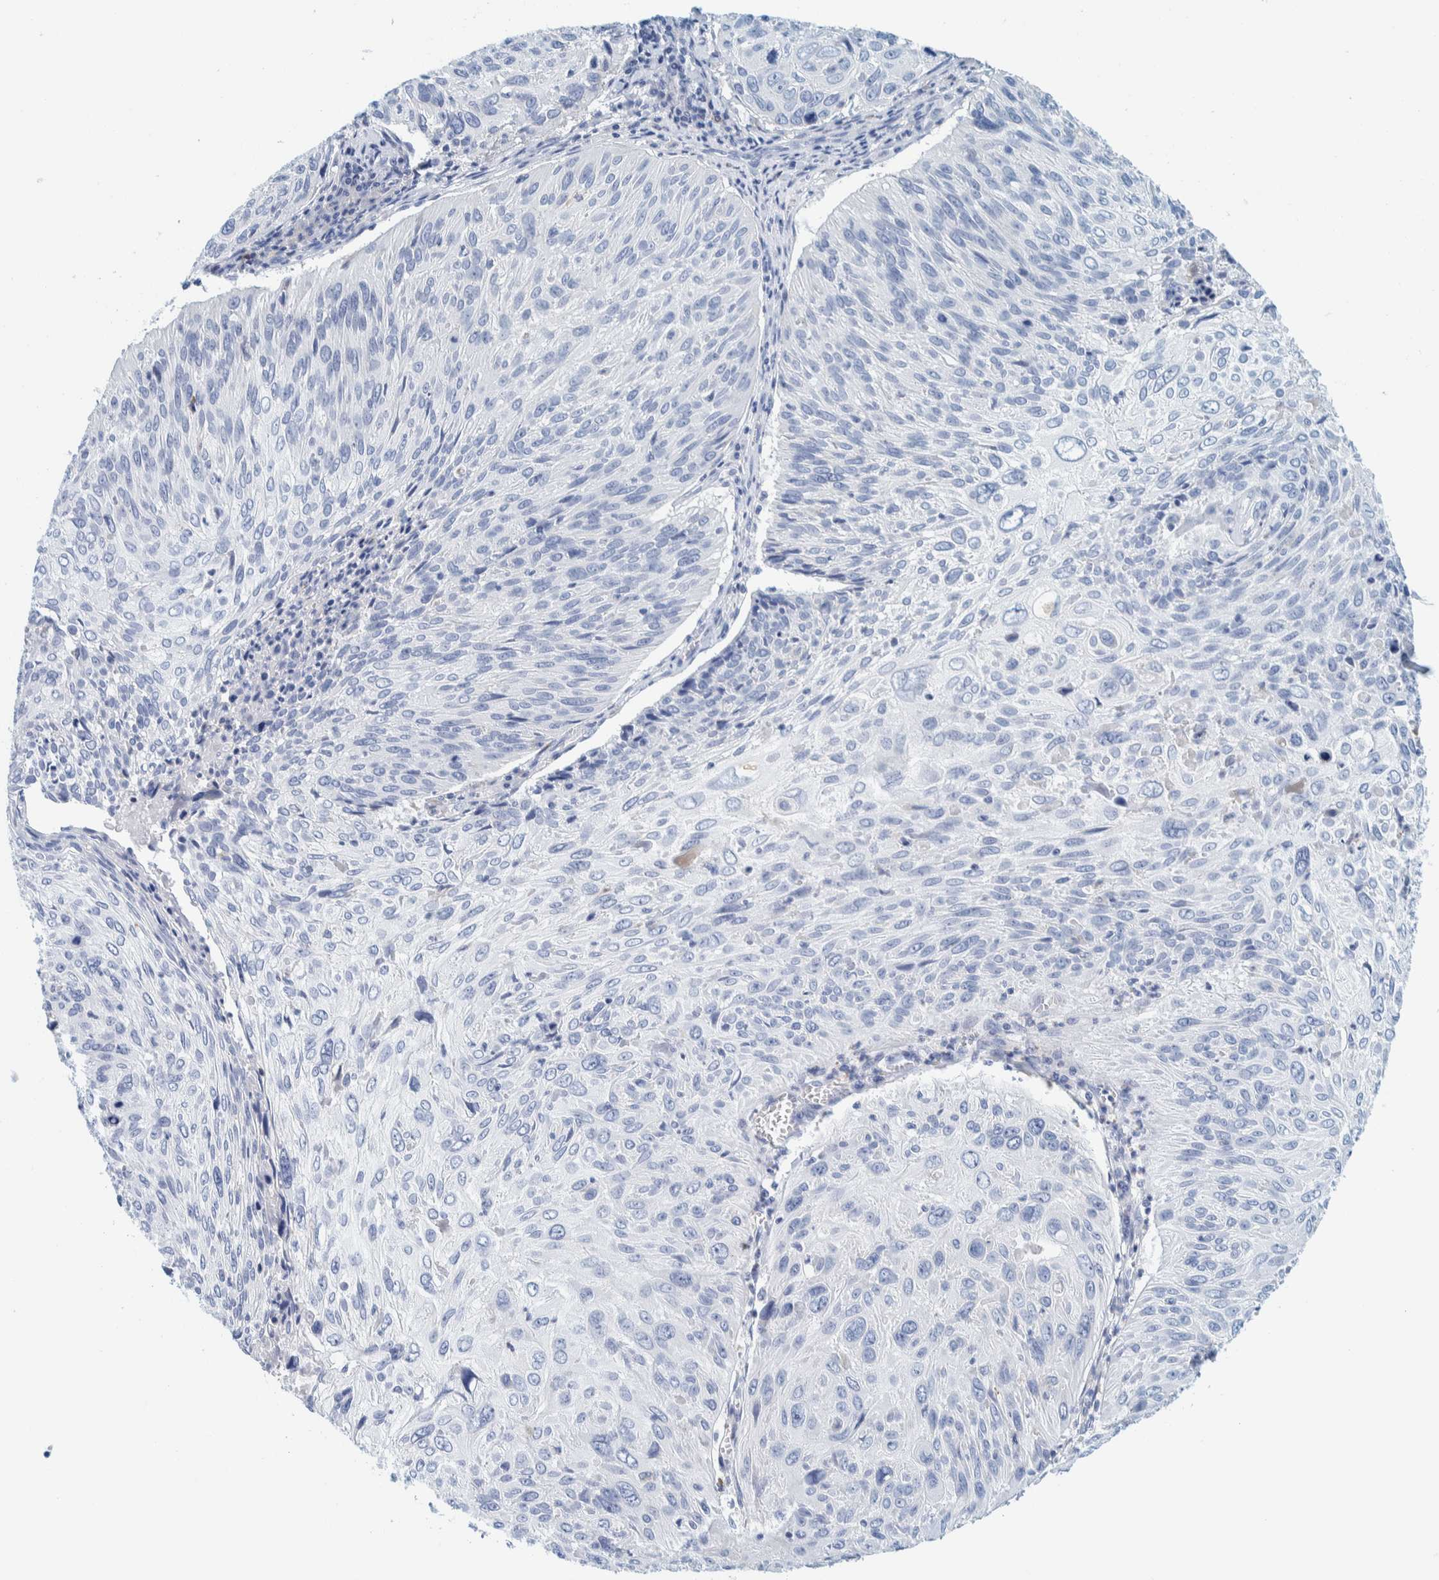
{"staining": {"intensity": "negative", "quantity": "none", "location": "none"}, "tissue": "cervical cancer", "cell_type": "Tumor cells", "image_type": "cancer", "snomed": [{"axis": "morphology", "description": "Squamous cell carcinoma, NOS"}, {"axis": "topography", "description": "Cervix"}], "caption": "This micrograph is of cervical cancer stained with IHC to label a protein in brown with the nuclei are counter-stained blue. There is no expression in tumor cells. The staining is performed using DAB (3,3'-diaminobenzidine) brown chromogen with nuclei counter-stained in using hematoxylin.", "gene": "MOG", "patient": {"sex": "female", "age": 51}}